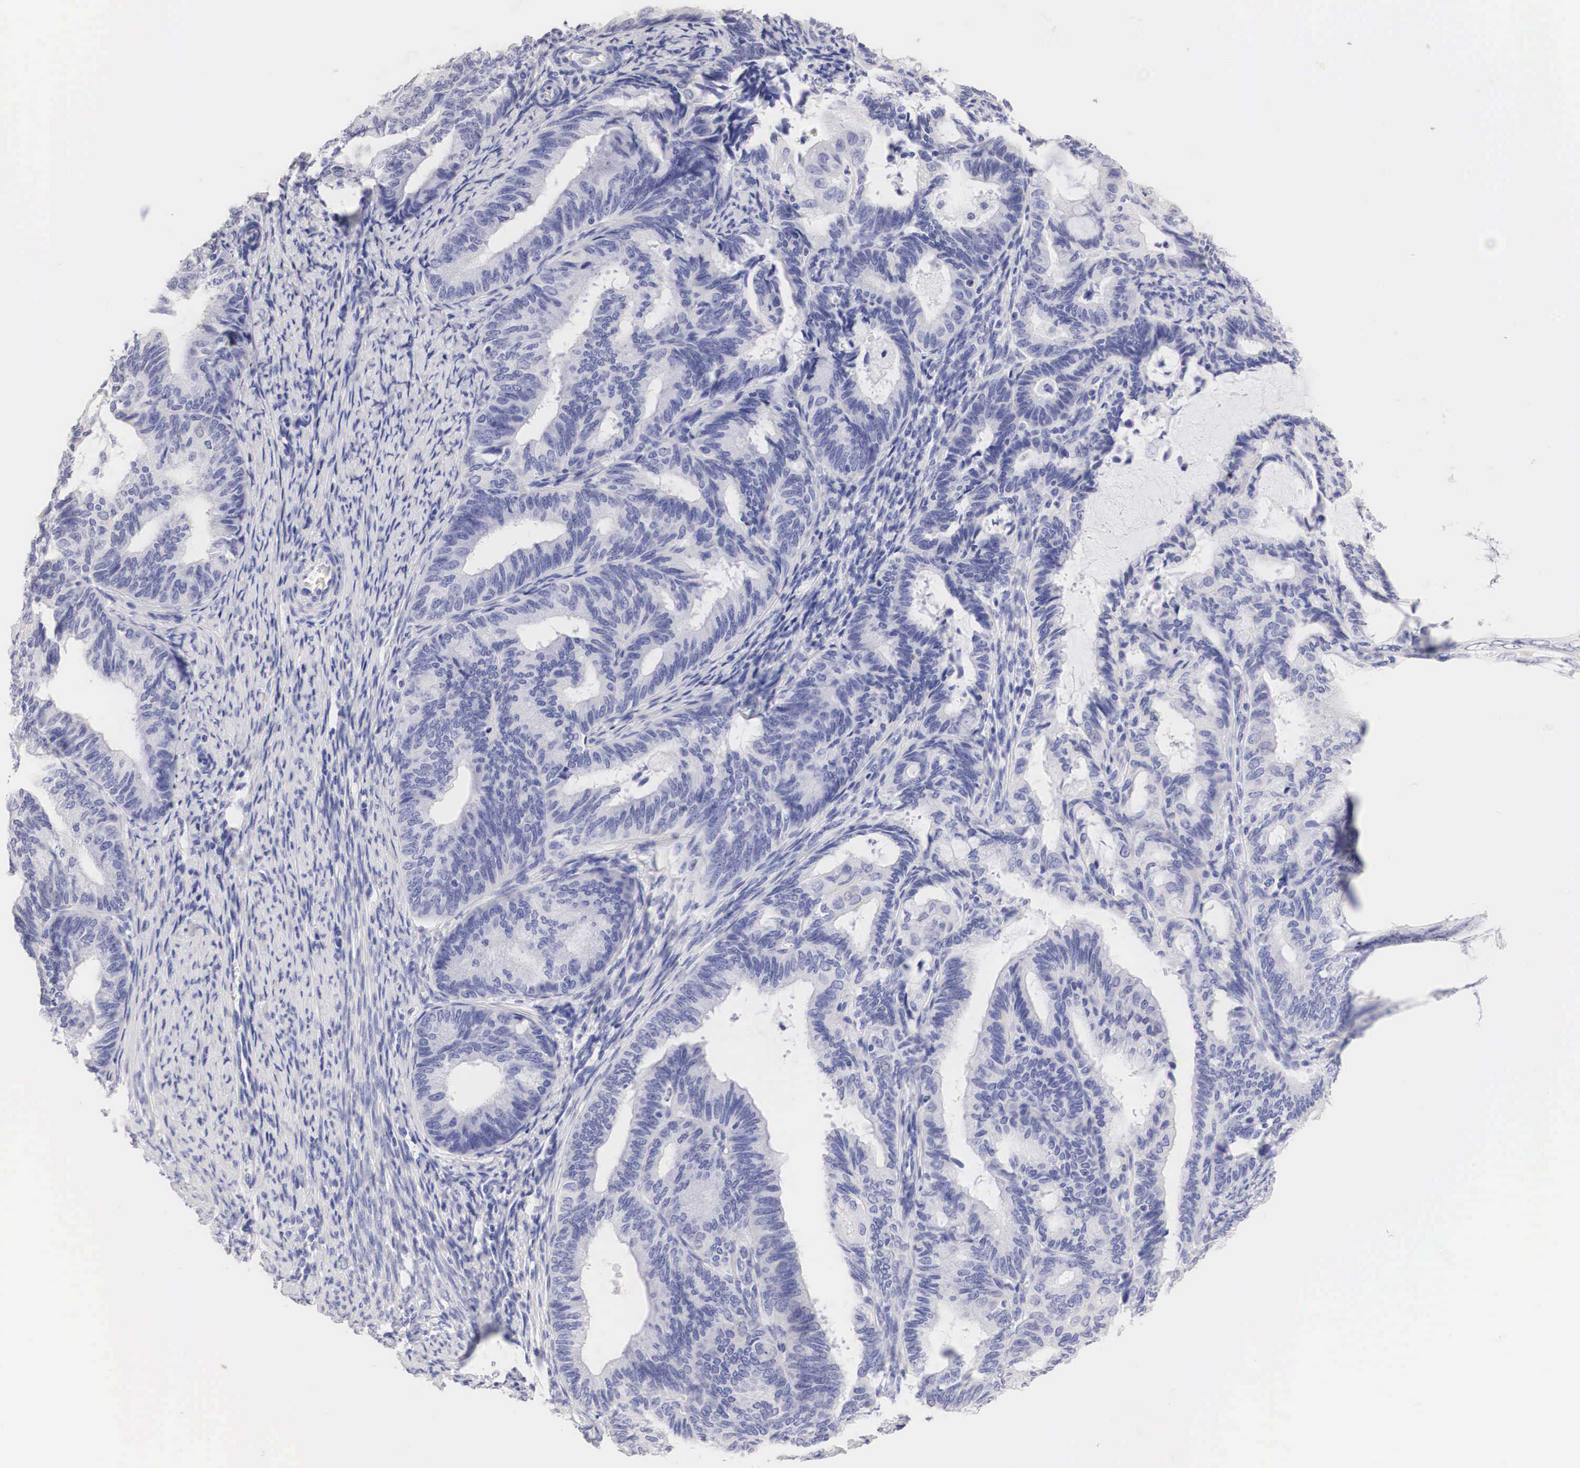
{"staining": {"intensity": "negative", "quantity": "none", "location": "none"}, "tissue": "endometrial cancer", "cell_type": "Tumor cells", "image_type": "cancer", "snomed": [{"axis": "morphology", "description": "Adenocarcinoma, NOS"}, {"axis": "topography", "description": "Endometrium"}], "caption": "The photomicrograph exhibits no staining of tumor cells in adenocarcinoma (endometrial).", "gene": "ERBB2", "patient": {"sex": "female", "age": 63}}